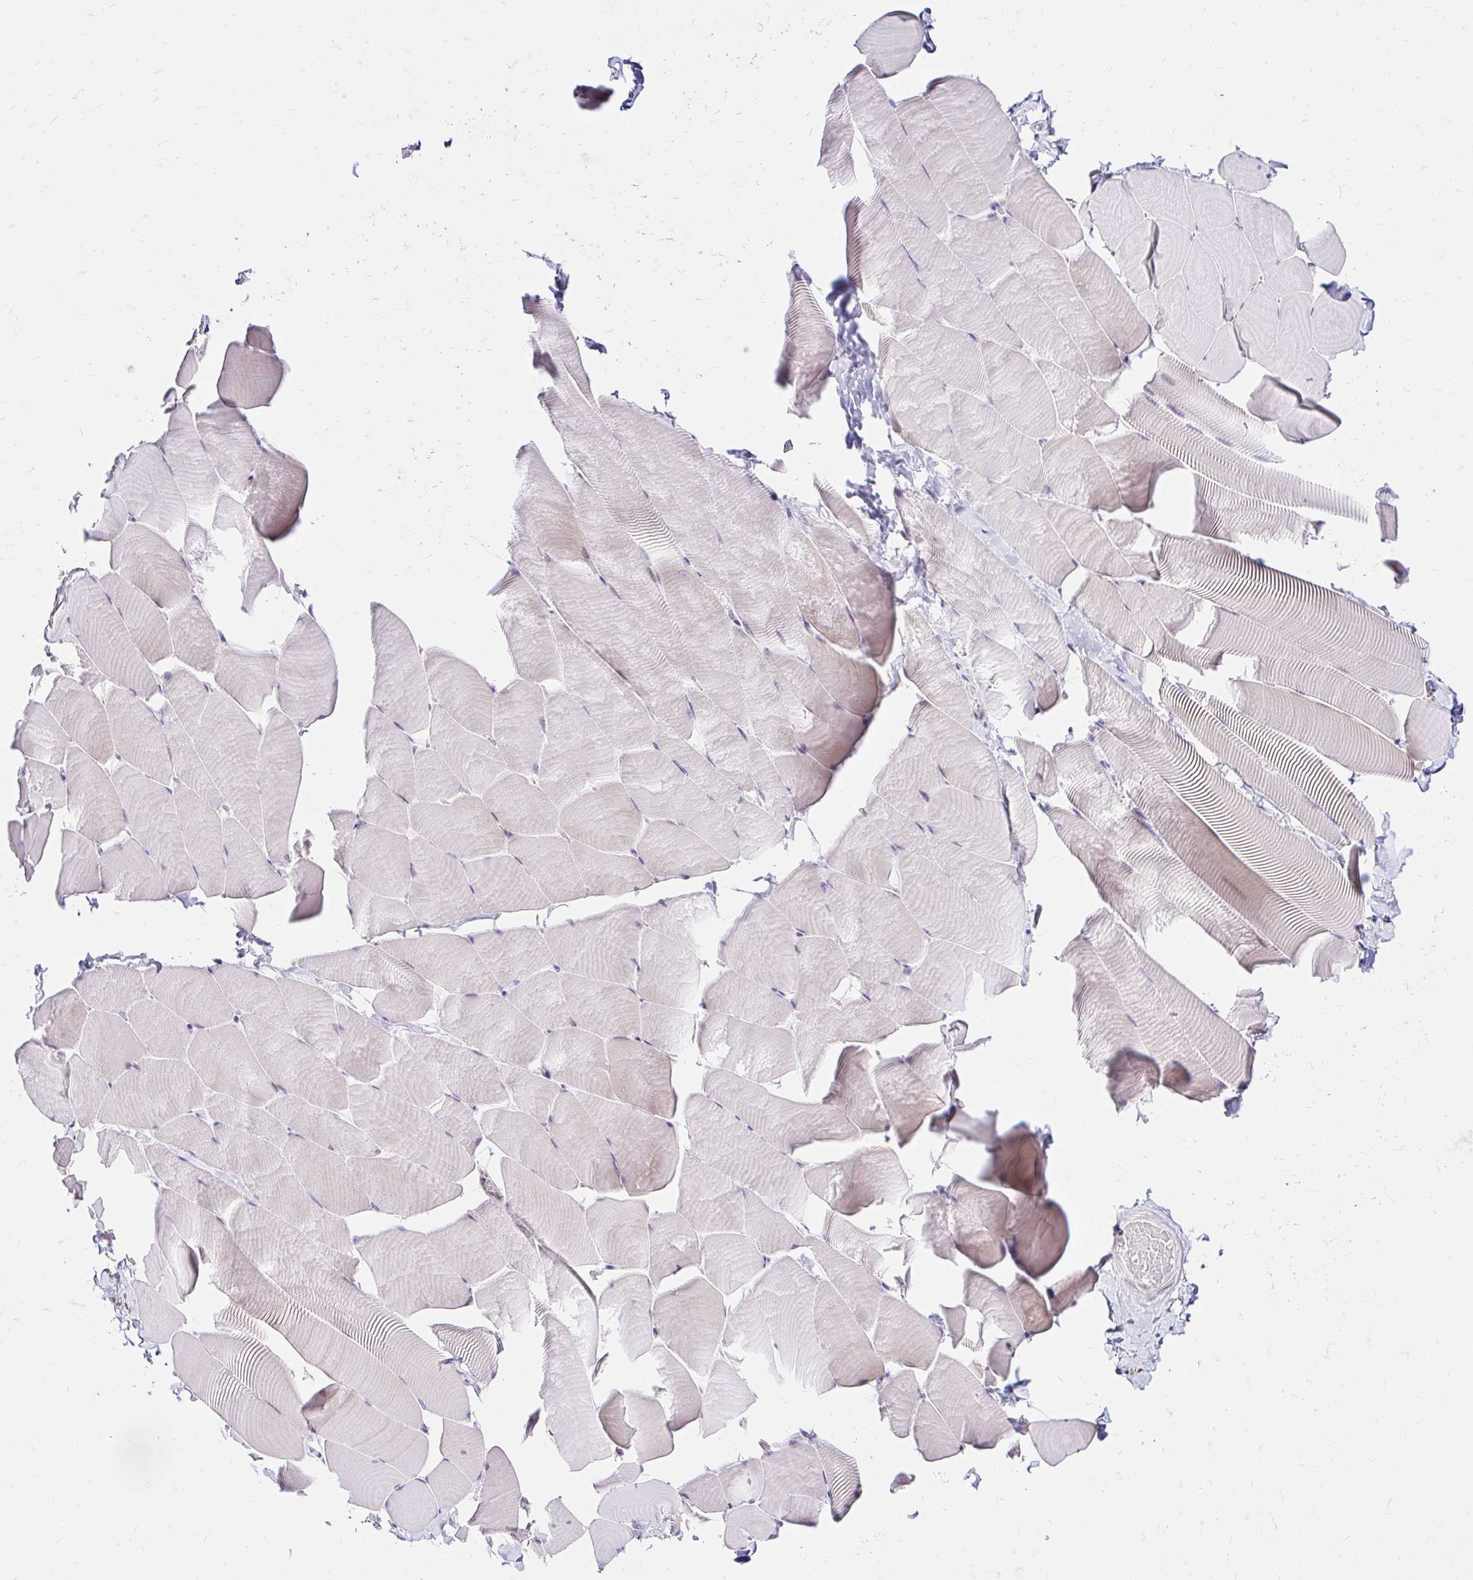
{"staining": {"intensity": "negative", "quantity": "none", "location": "none"}, "tissue": "skeletal muscle", "cell_type": "Myocytes", "image_type": "normal", "snomed": [{"axis": "morphology", "description": "Normal tissue, NOS"}, {"axis": "topography", "description": "Skeletal muscle"}], "caption": "Immunohistochemistry micrograph of benign skeletal muscle: skeletal muscle stained with DAB (3,3'-diaminobenzidine) displays no significant protein expression in myocytes. (DAB (3,3'-diaminobenzidine) IHC visualized using brightfield microscopy, high magnification).", "gene": "GUCY1A1", "patient": {"sex": "male", "age": 25}}